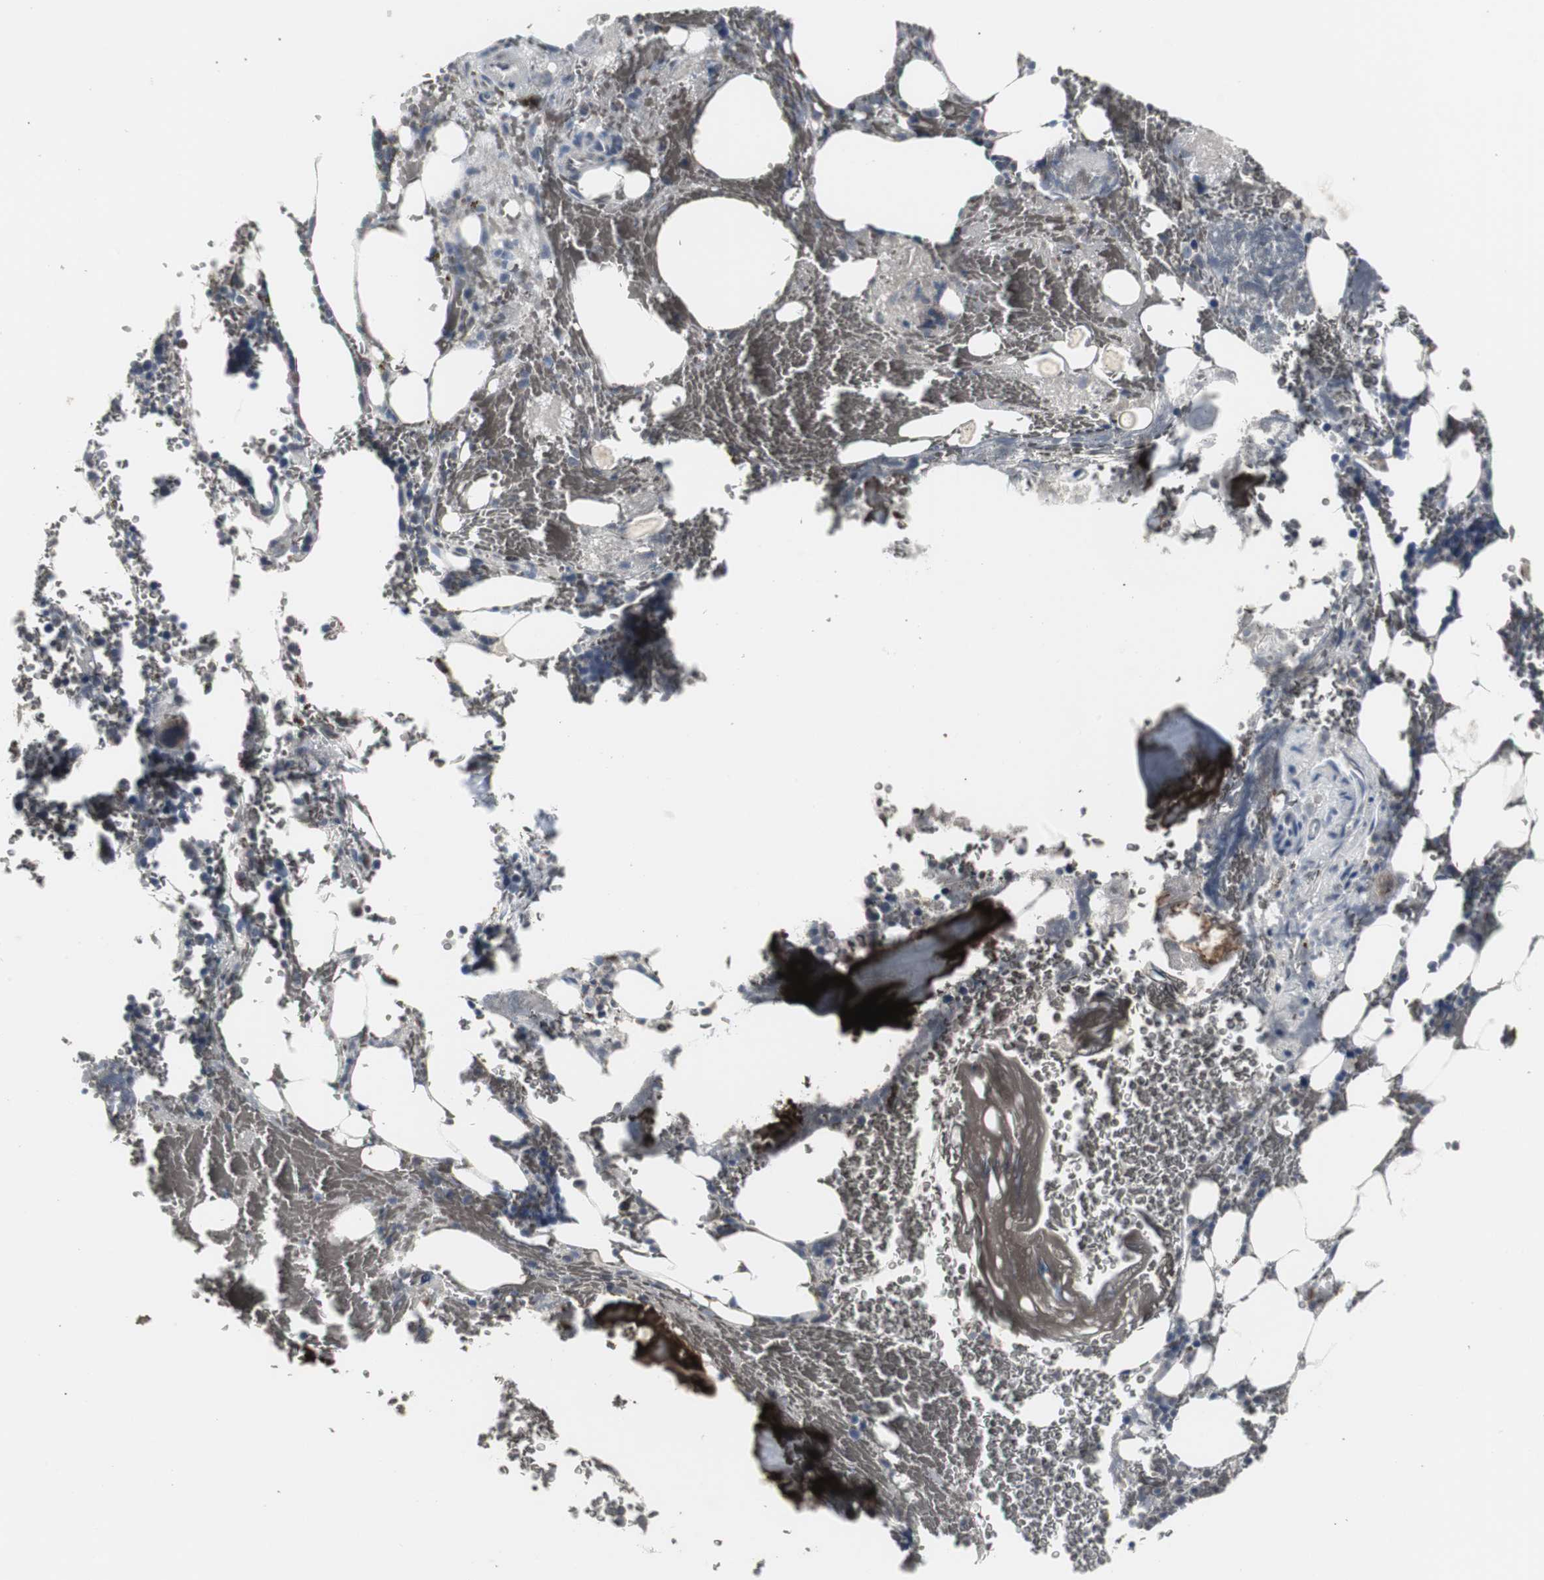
{"staining": {"intensity": "moderate", "quantity": "<25%", "location": "cytoplasmic/membranous"}, "tissue": "bone marrow", "cell_type": "Hematopoietic cells", "image_type": "normal", "snomed": [{"axis": "morphology", "description": "Normal tissue, NOS"}, {"axis": "topography", "description": "Bone marrow"}], "caption": "Protein positivity by immunohistochemistry (IHC) reveals moderate cytoplasmic/membranous positivity in approximately <25% of hematopoietic cells in benign bone marrow.", "gene": "ACAA1", "patient": {"sex": "female", "age": 73}}